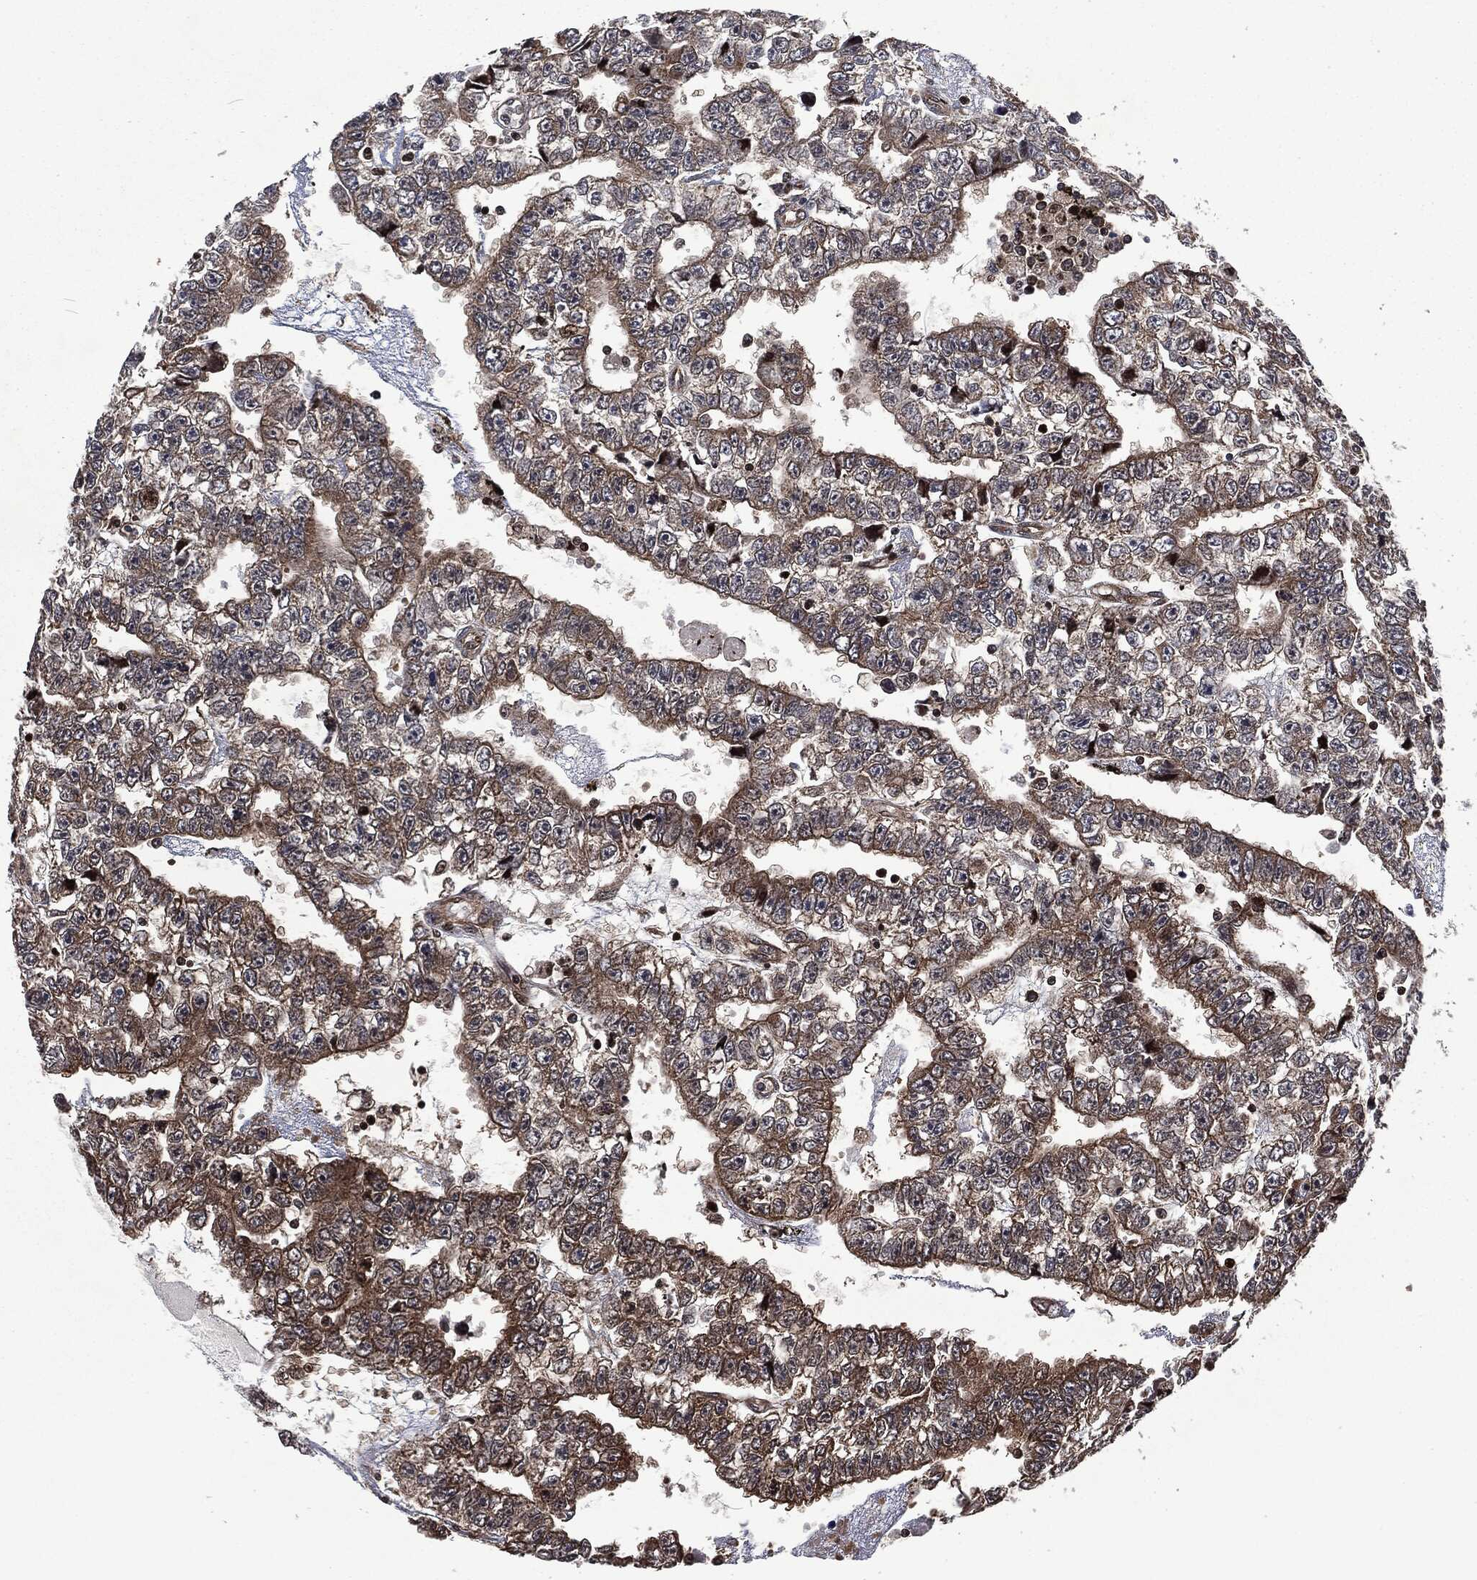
{"staining": {"intensity": "moderate", "quantity": "25%-75%", "location": "cytoplasmic/membranous"}, "tissue": "testis cancer", "cell_type": "Tumor cells", "image_type": "cancer", "snomed": [{"axis": "morphology", "description": "Carcinoma, Embryonal, NOS"}, {"axis": "topography", "description": "Testis"}], "caption": "A photomicrograph of human testis cancer stained for a protein displays moderate cytoplasmic/membranous brown staining in tumor cells. Immunohistochemistry (ihc) stains the protein in brown and the nuclei are stained blue.", "gene": "CMPK2", "patient": {"sex": "male", "age": 25}}